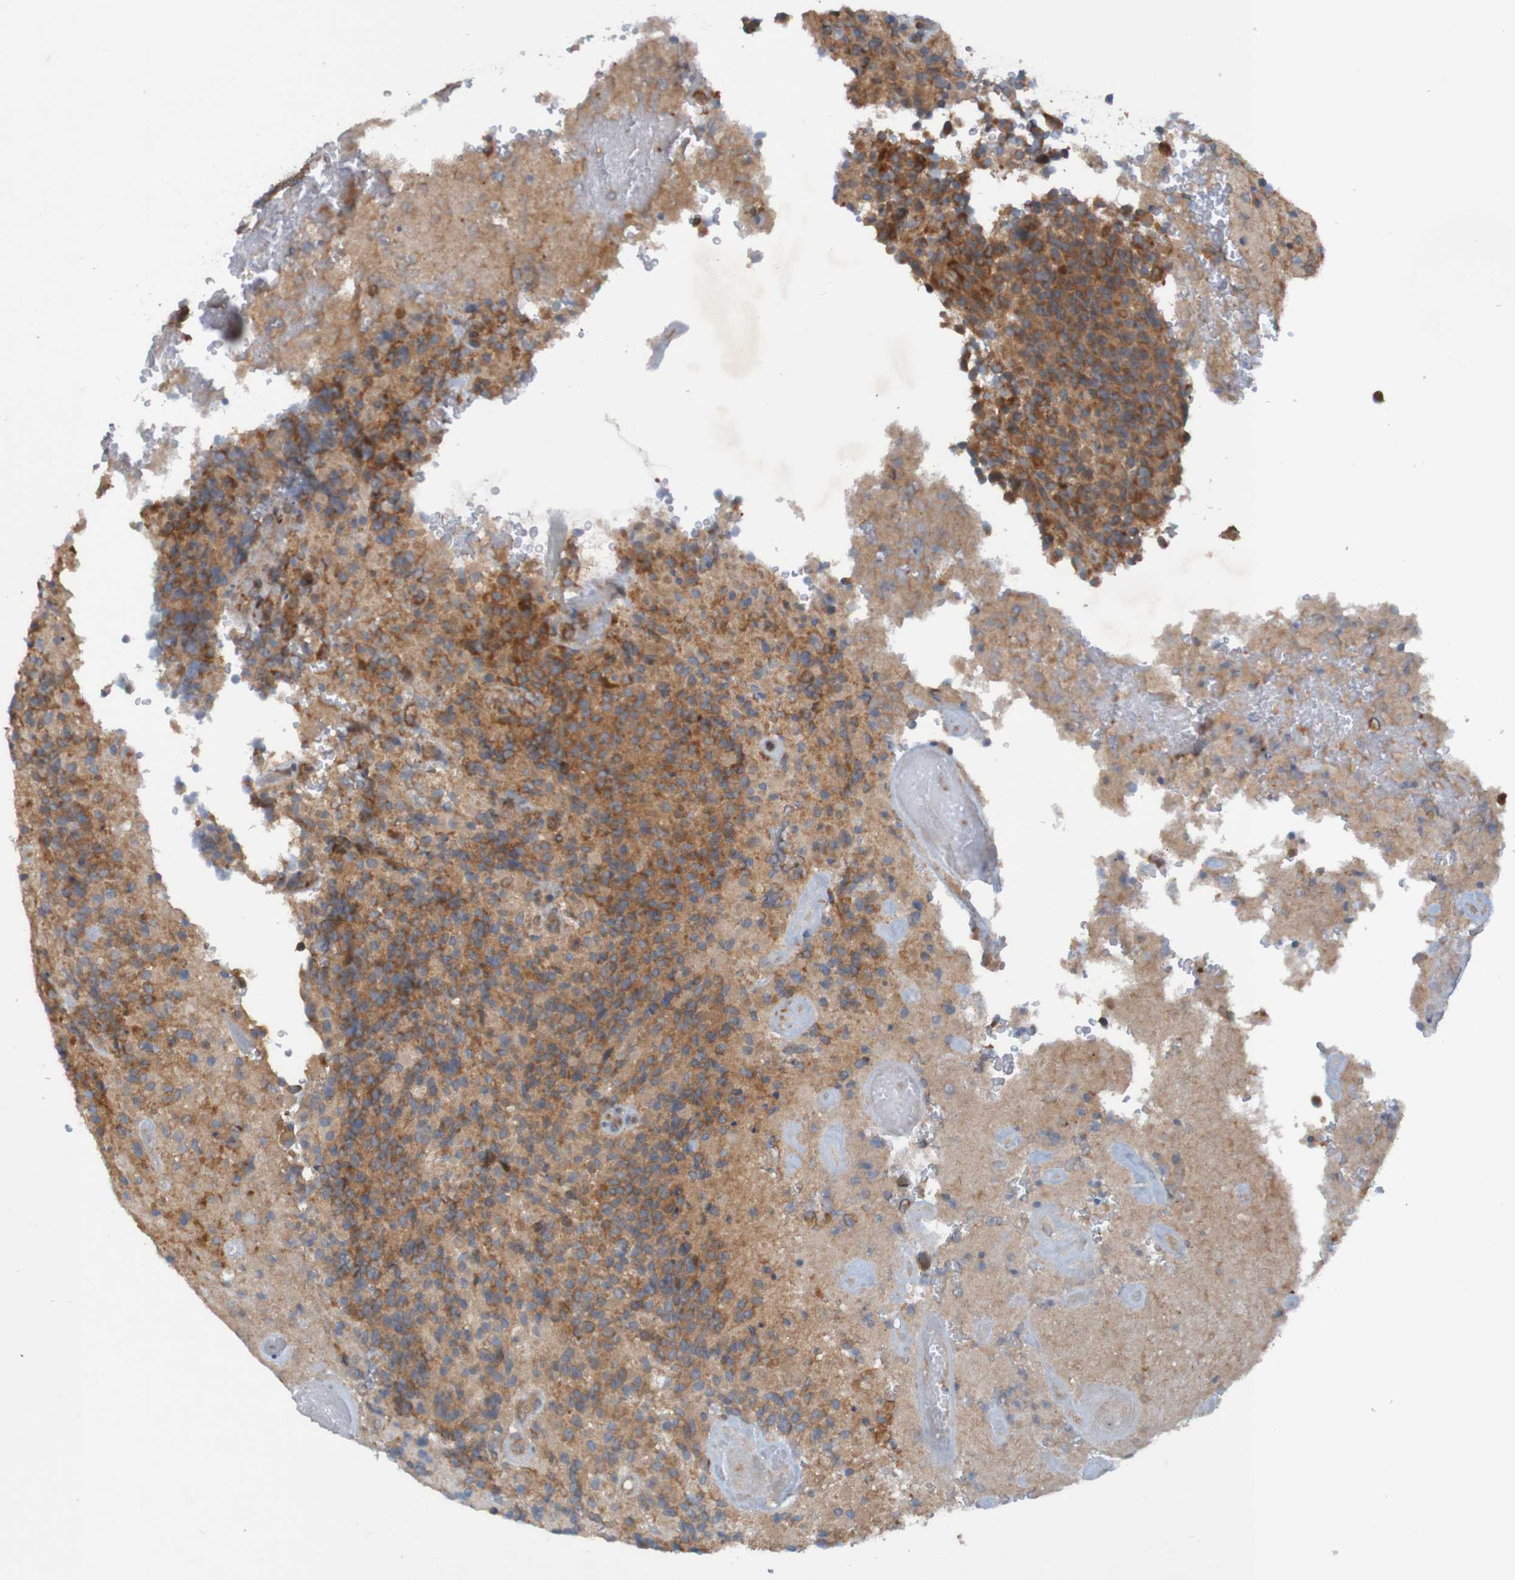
{"staining": {"intensity": "moderate", "quantity": ">75%", "location": "cytoplasmic/membranous"}, "tissue": "glioma", "cell_type": "Tumor cells", "image_type": "cancer", "snomed": [{"axis": "morphology", "description": "Glioma, malignant, High grade"}, {"axis": "topography", "description": "Brain"}], "caption": "IHC (DAB (3,3'-diaminobenzidine)) staining of human malignant glioma (high-grade) demonstrates moderate cytoplasmic/membranous protein positivity in approximately >75% of tumor cells.", "gene": "DNAJC4", "patient": {"sex": "male", "age": 71}}